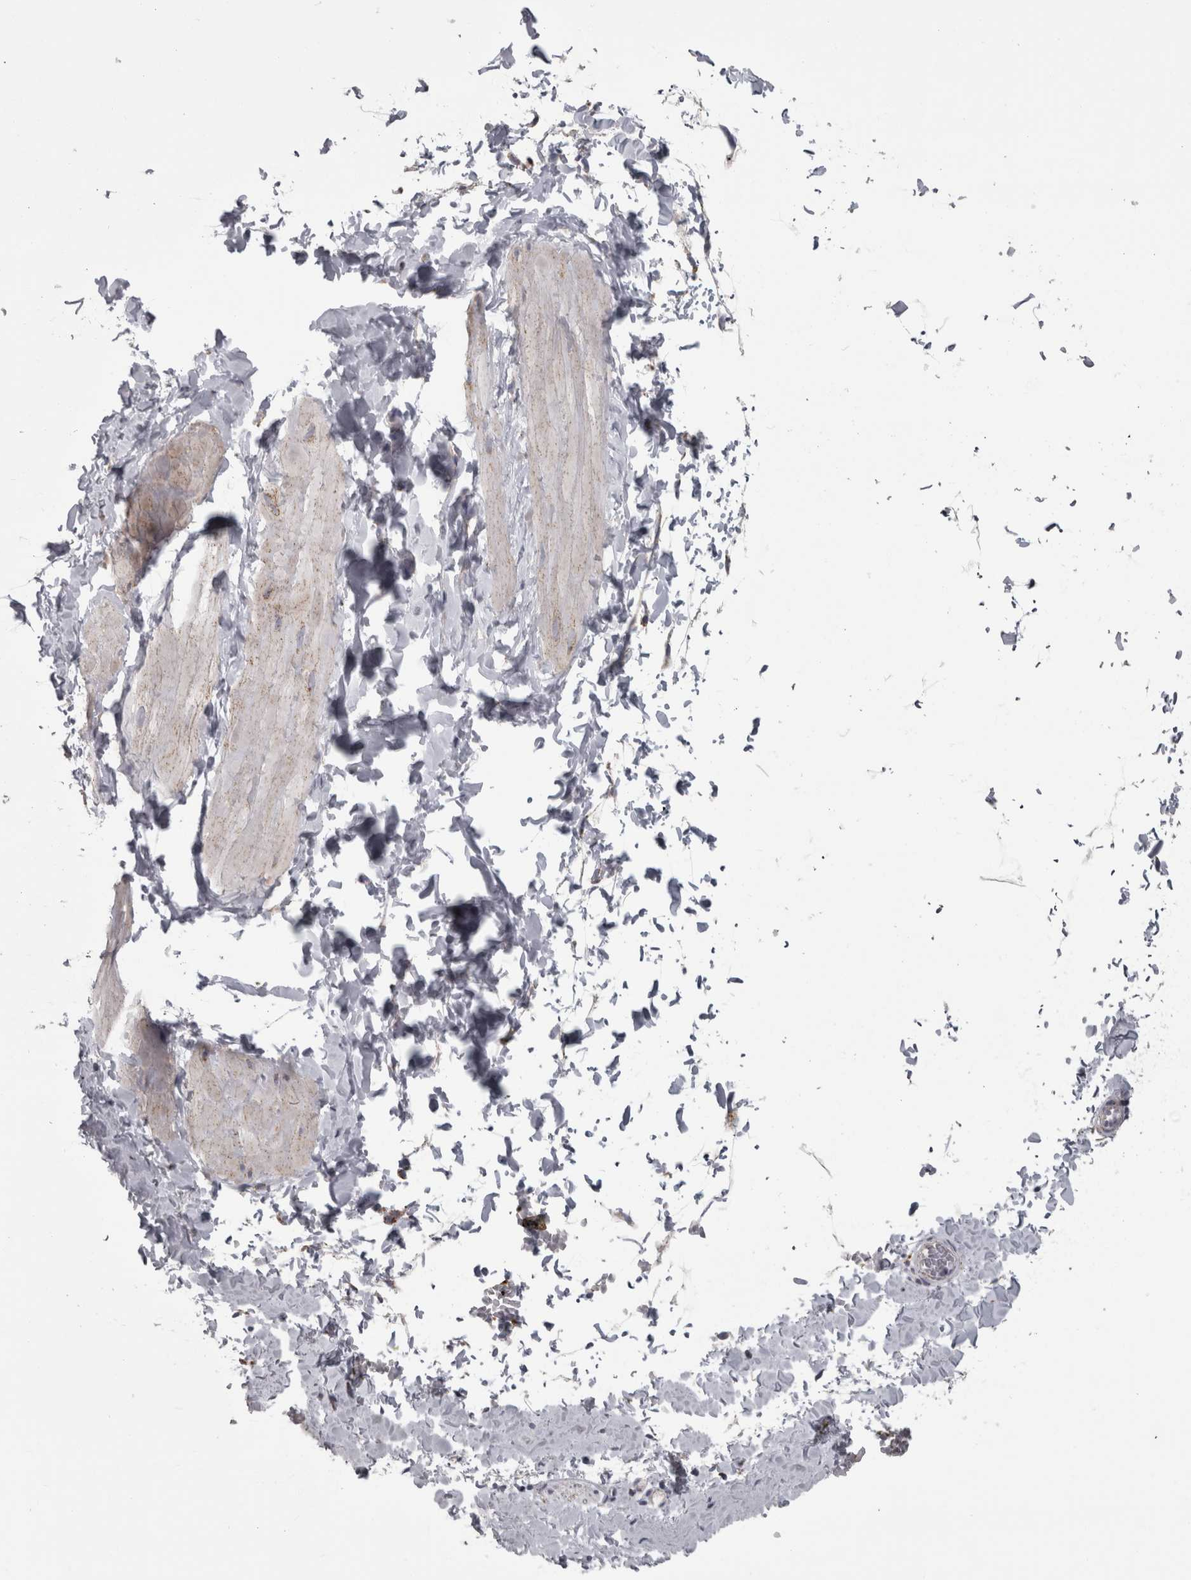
{"staining": {"intensity": "negative", "quantity": "none", "location": "none"}, "tissue": "adipose tissue", "cell_type": "Adipocytes", "image_type": "normal", "snomed": [{"axis": "morphology", "description": "Normal tissue, NOS"}, {"axis": "topography", "description": "Adipose tissue"}, {"axis": "topography", "description": "Vascular tissue"}, {"axis": "topography", "description": "Peripheral nerve tissue"}], "caption": "Protein analysis of normal adipose tissue exhibits no significant staining in adipocytes. (Immunohistochemistry (ihc), brightfield microscopy, high magnification).", "gene": "DBT", "patient": {"sex": "male", "age": 25}}